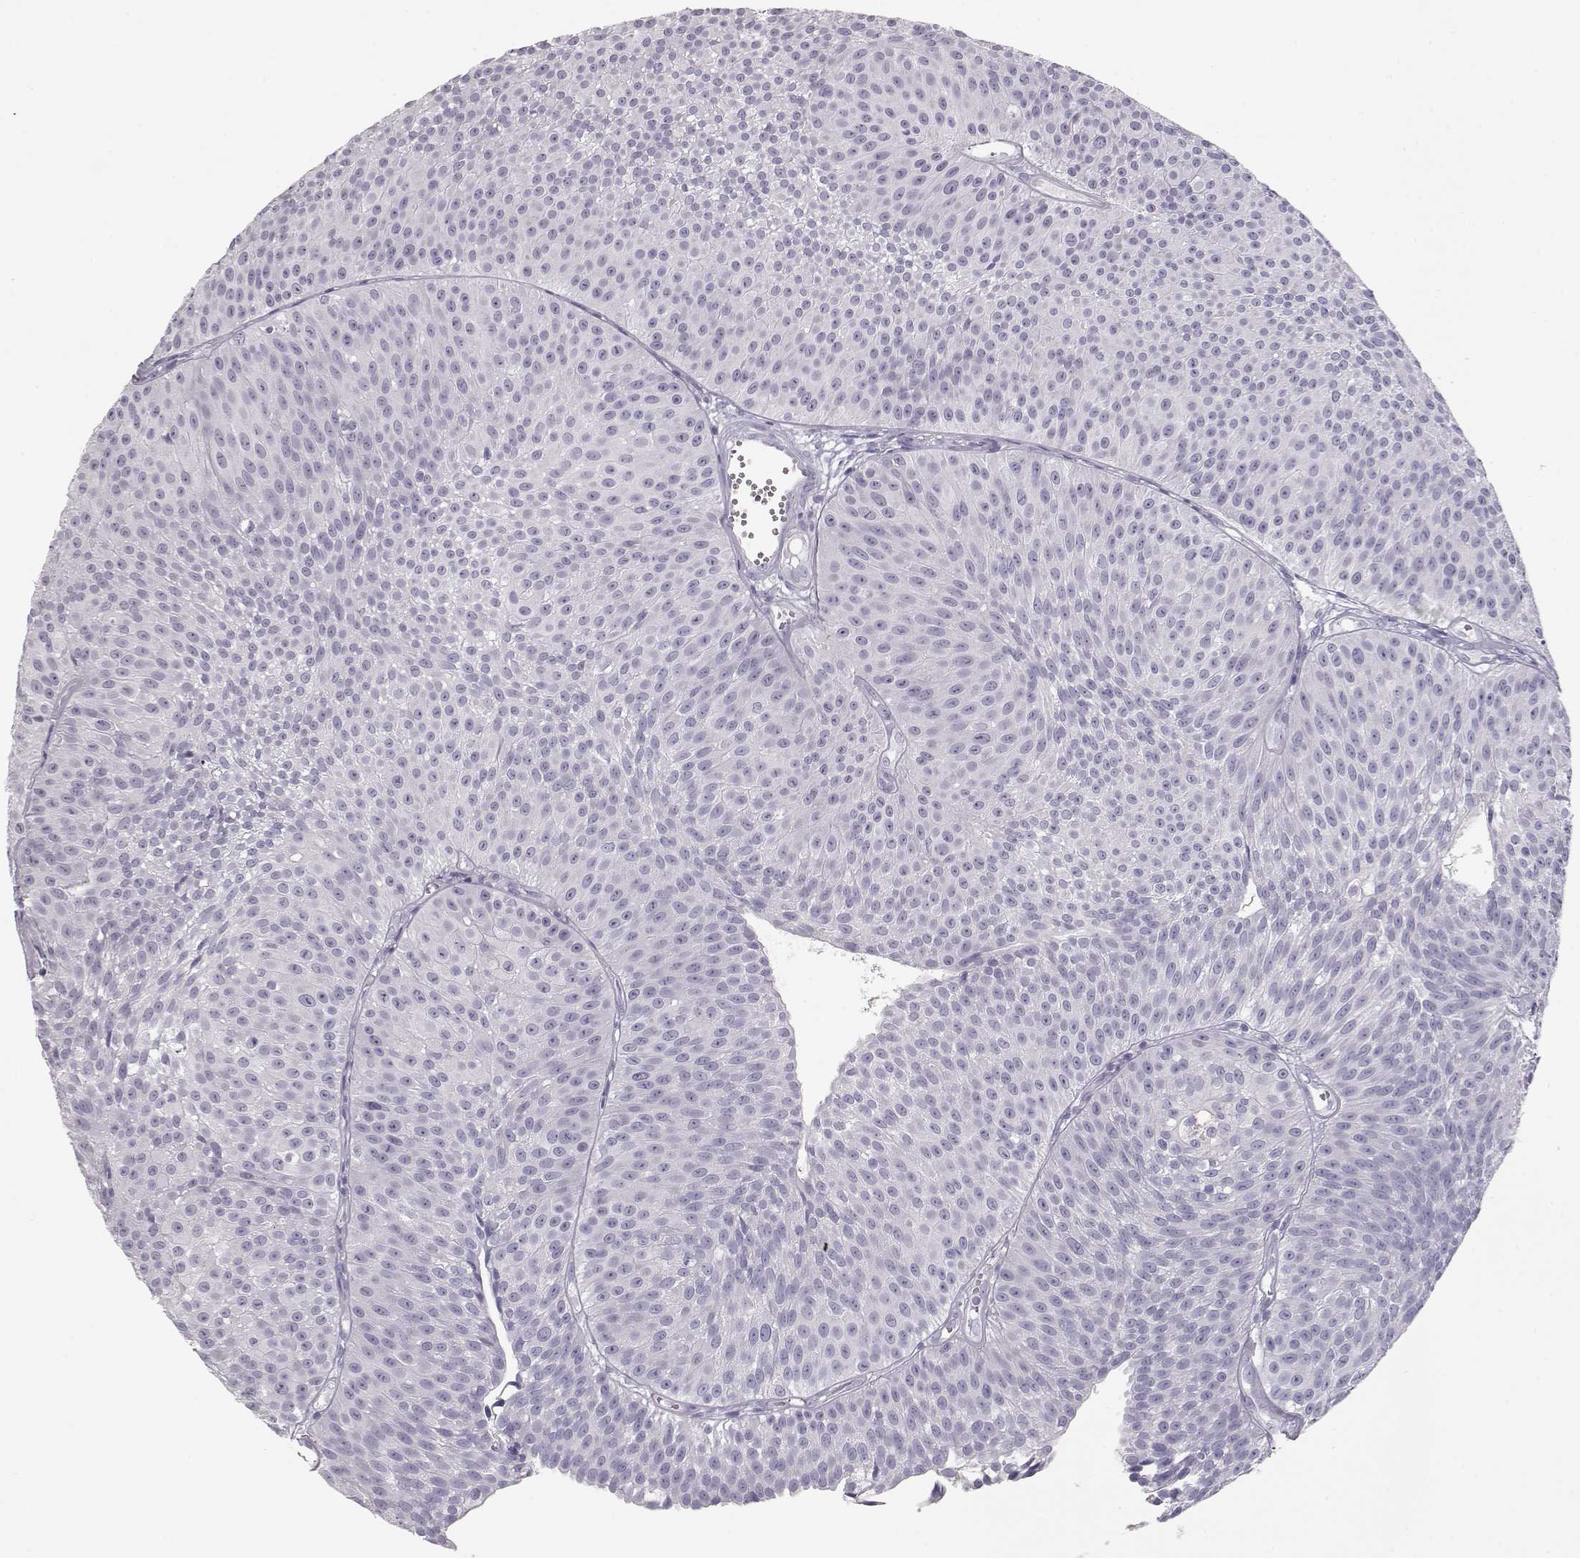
{"staining": {"intensity": "negative", "quantity": "none", "location": "none"}, "tissue": "urothelial cancer", "cell_type": "Tumor cells", "image_type": "cancer", "snomed": [{"axis": "morphology", "description": "Urothelial carcinoma, Low grade"}, {"axis": "topography", "description": "Urinary bladder"}], "caption": "IHC micrograph of neoplastic tissue: urothelial carcinoma (low-grade) stained with DAB shows no significant protein expression in tumor cells.", "gene": "MIP", "patient": {"sex": "male", "age": 63}}